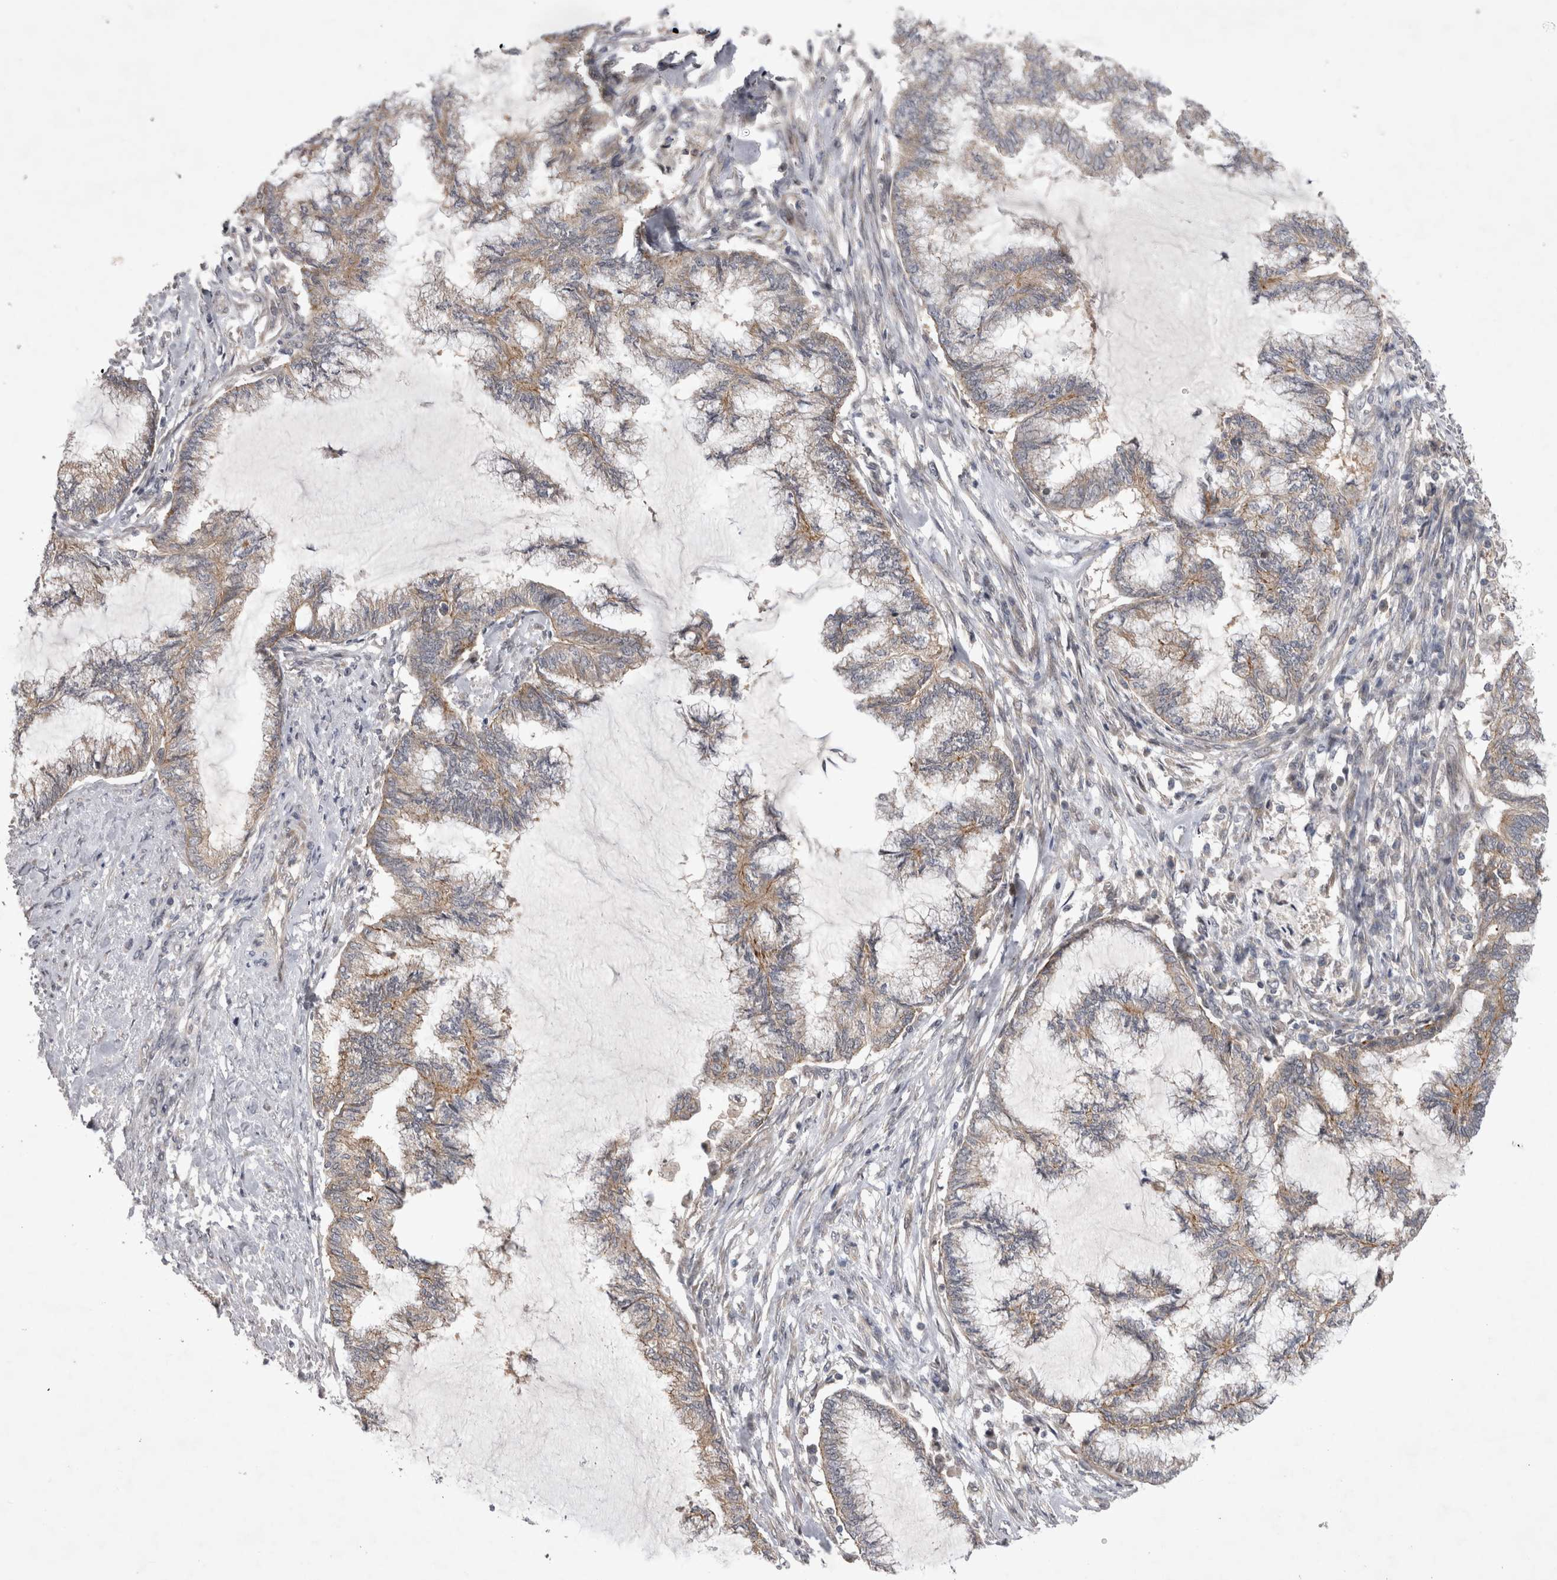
{"staining": {"intensity": "weak", "quantity": ">75%", "location": "cytoplasmic/membranous"}, "tissue": "endometrial cancer", "cell_type": "Tumor cells", "image_type": "cancer", "snomed": [{"axis": "morphology", "description": "Adenocarcinoma, NOS"}, {"axis": "topography", "description": "Endometrium"}], "caption": "This histopathology image reveals immunohistochemistry (IHC) staining of human endometrial adenocarcinoma, with low weak cytoplasmic/membranous positivity in approximately >75% of tumor cells.", "gene": "NENF", "patient": {"sex": "female", "age": 86}}